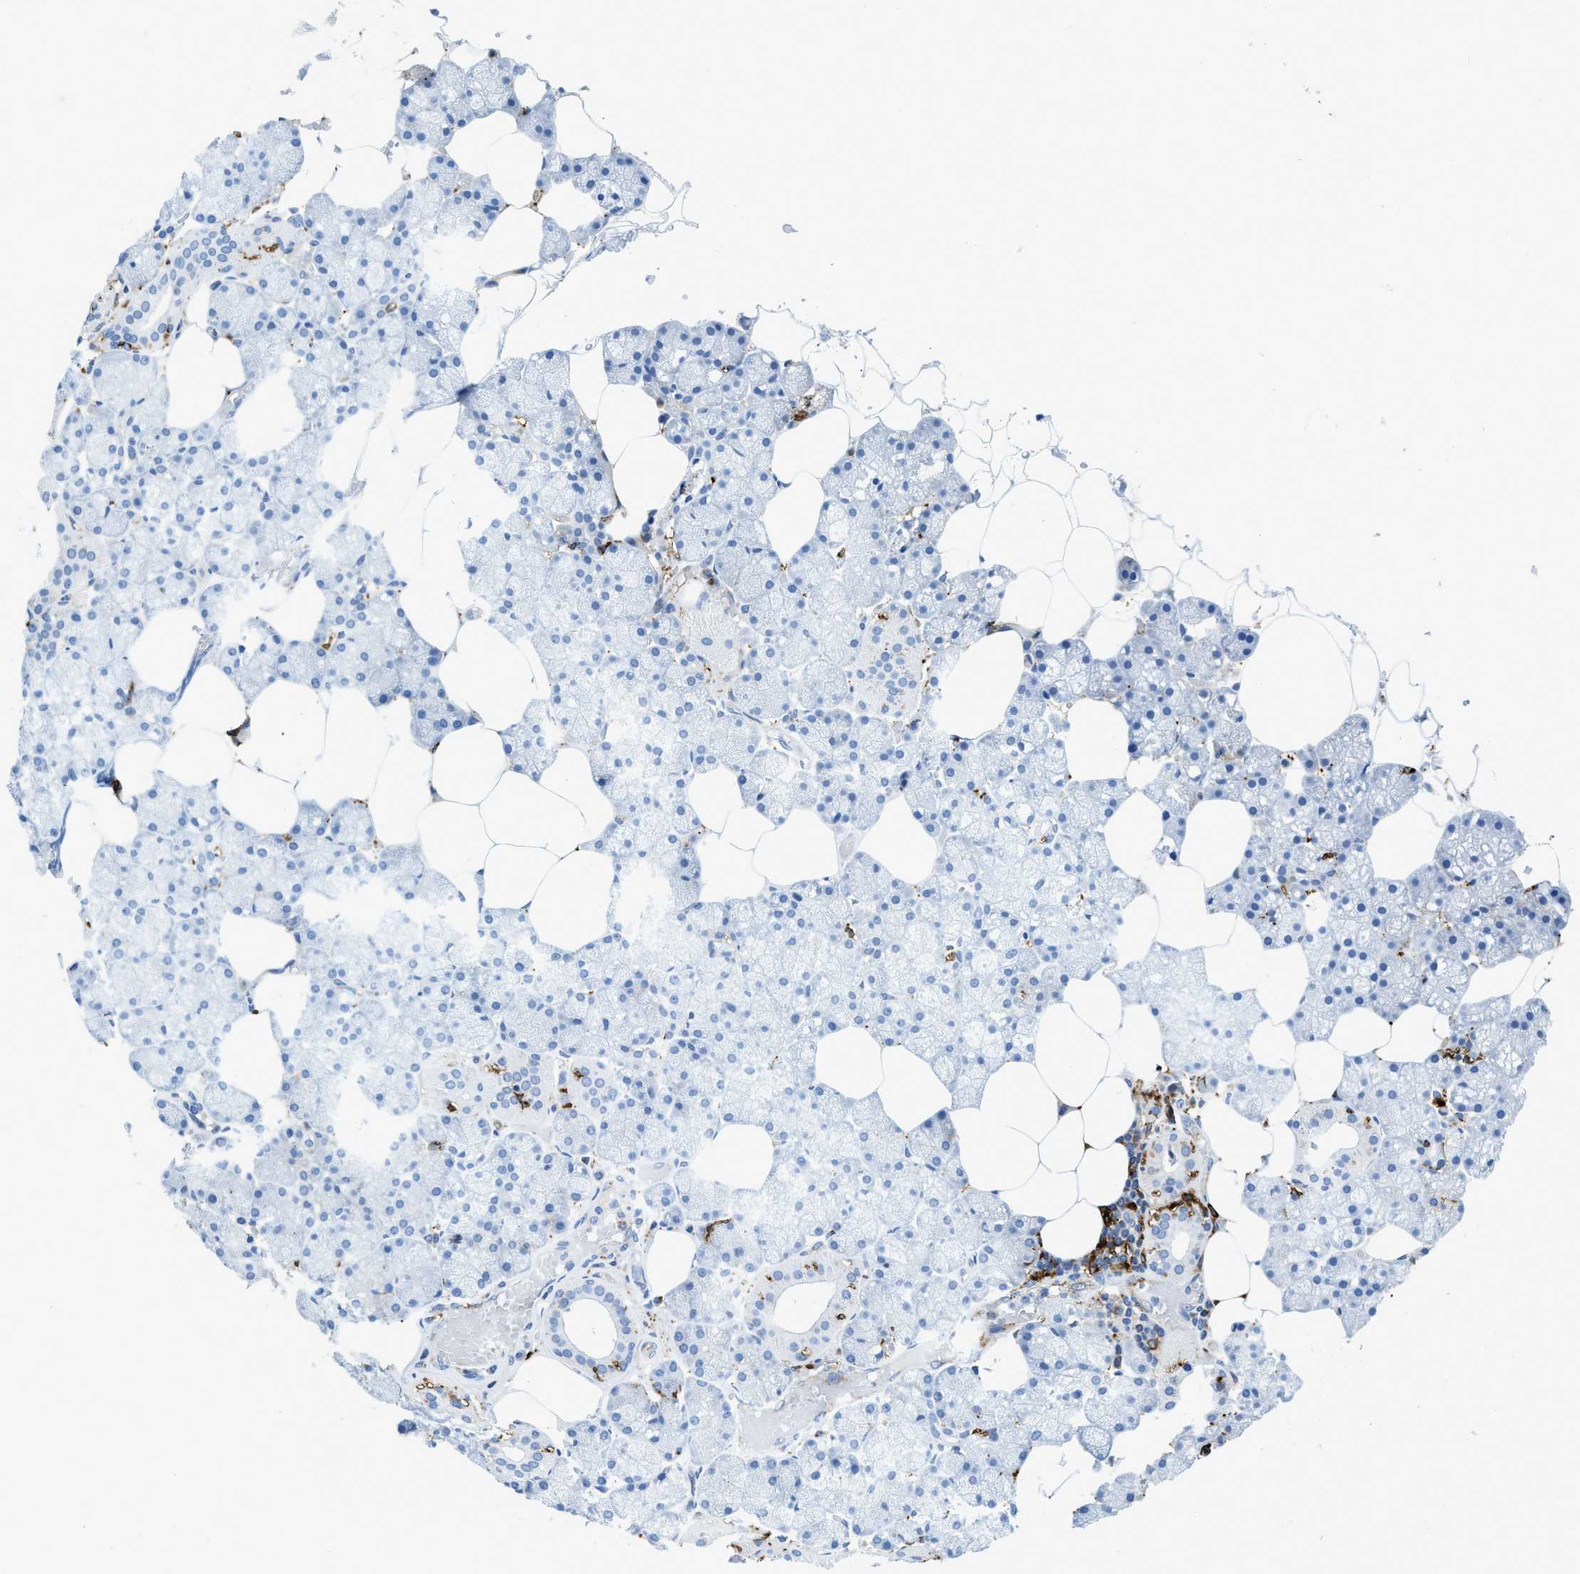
{"staining": {"intensity": "weak", "quantity": "<25%", "location": "cytoplasmic/membranous"}, "tissue": "salivary gland", "cell_type": "Glandular cells", "image_type": "normal", "snomed": [{"axis": "morphology", "description": "Normal tissue, NOS"}, {"axis": "topography", "description": "Salivary gland"}], "caption": "Micrograph shows no significant protein staining in glandular cells of unremarkable salivary gland.", "gene": "CD226", "patient": {"sex": "male", "age": 62}}